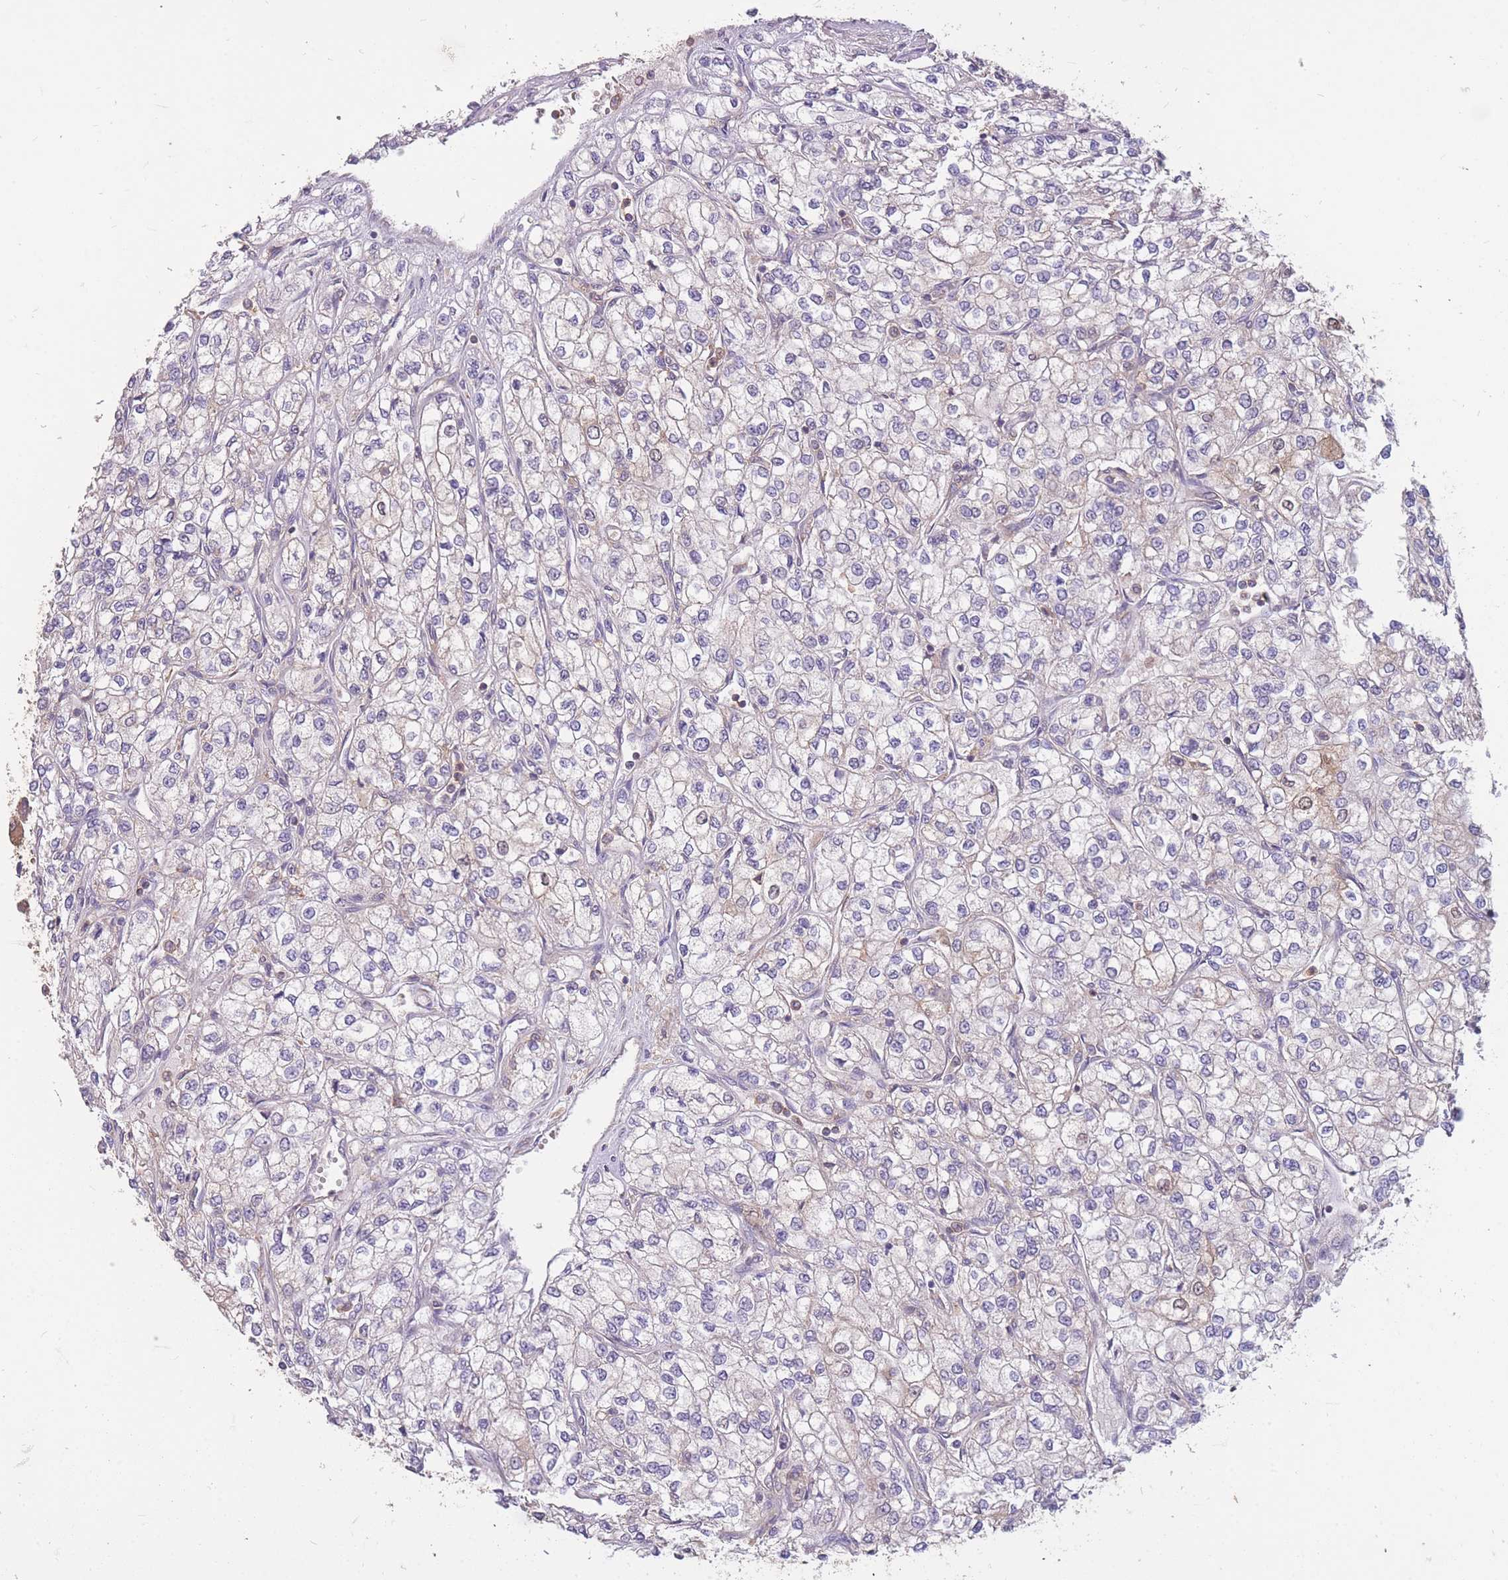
{"staining": {"intensity": "negative", "quantity": "none", "location": "none"}, "tissue": "renal cancer", "cell_type": "Tumor cells", "image_type": "cancer", "snomed": [{"axis": "morphology", "description": "Adenocarcinoma, NOS"}, {"axis": "topography", "description": "Kidney"}], "caption": "DAB immunohistochemical staining of renal cancer (adenocarcinoma) reveals no significant staining in tumor cells.", "gene": "GMIP", "patient": {"sex": "male", "age": 80}}